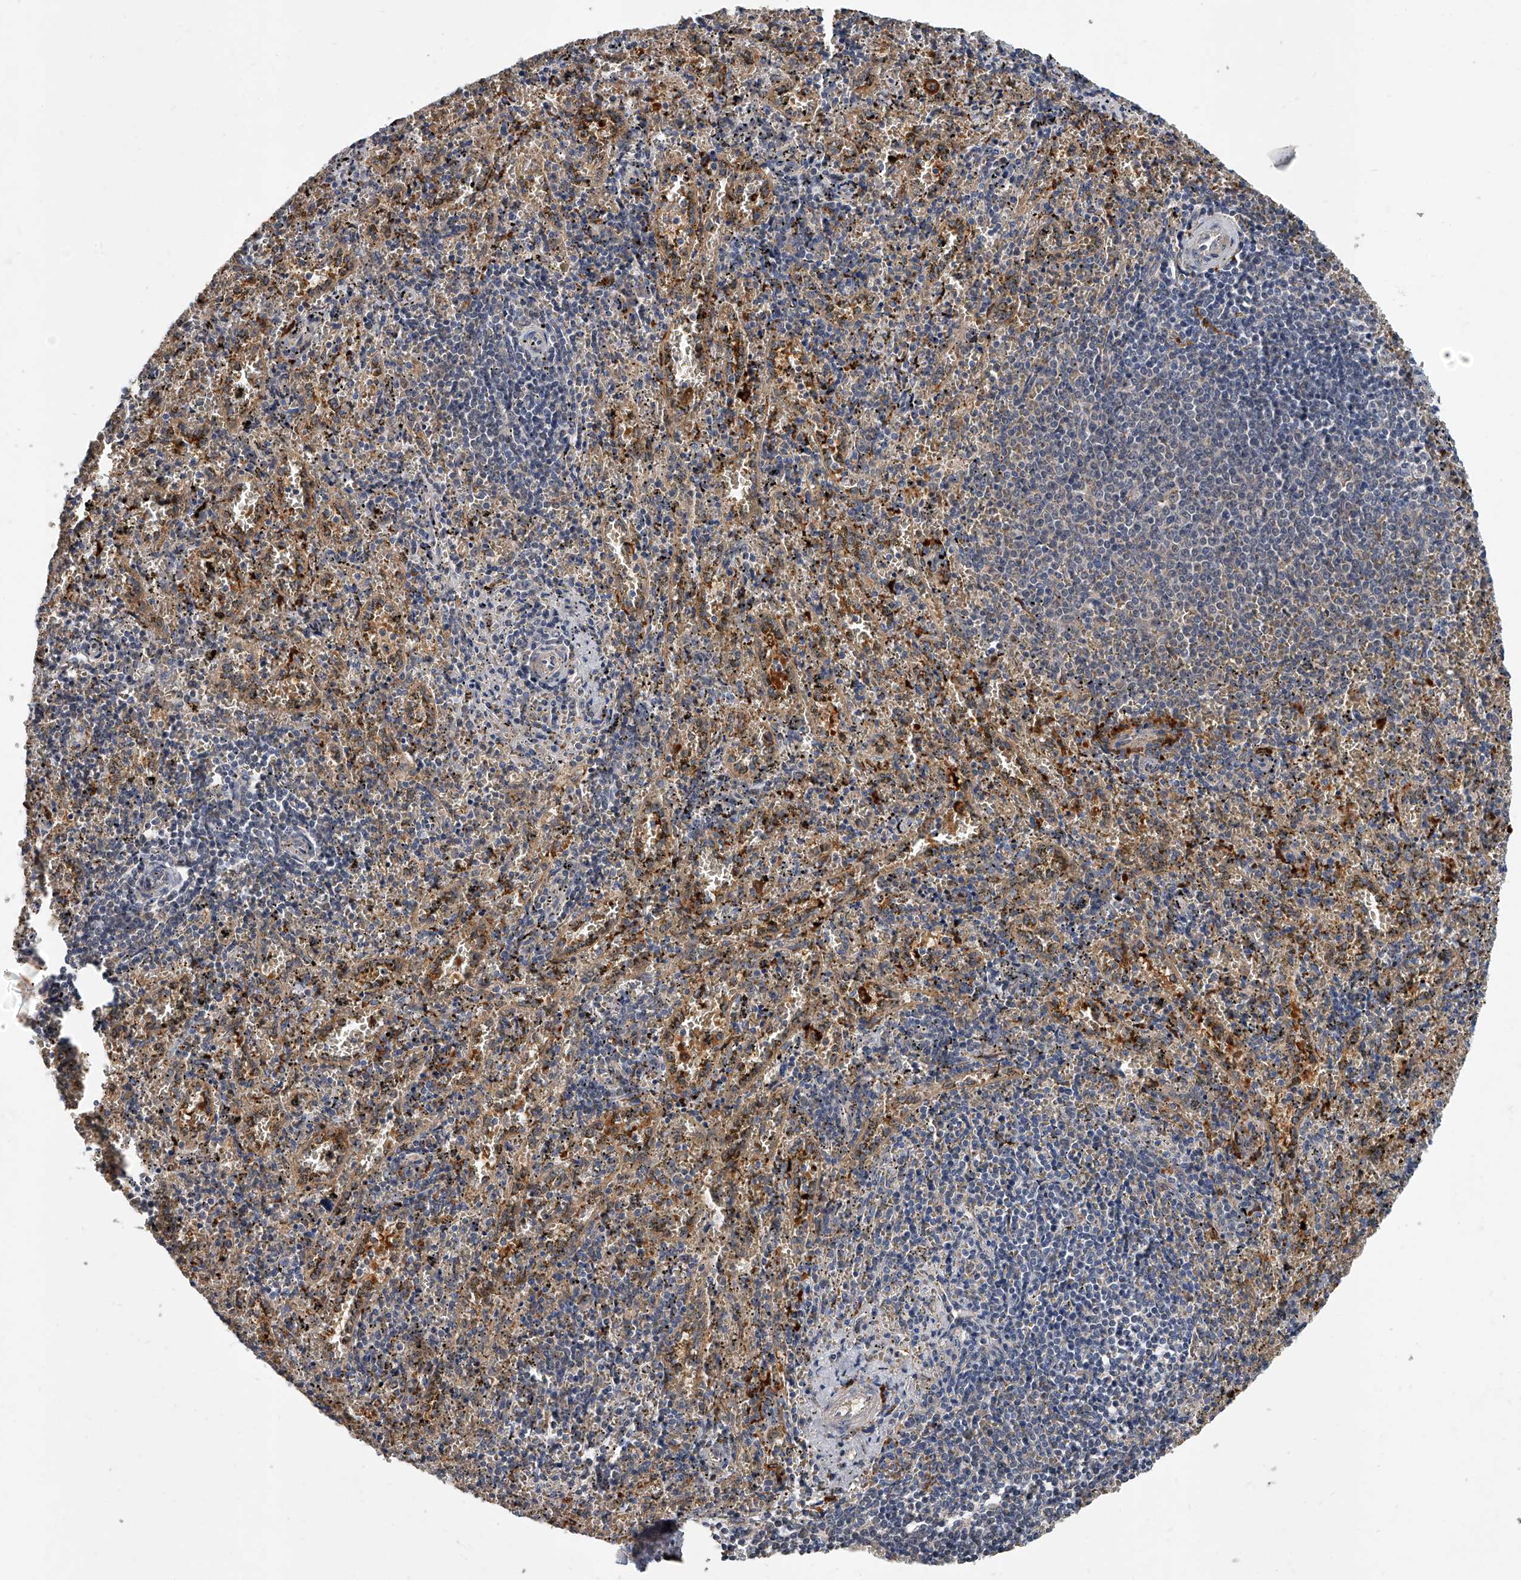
{"staining": {"intensity": "weak", "quantity": "<25%", "location": "cytoplasmic/membranous"}, "tissue": "spleen", "cell_type": "Cells in red pulp", "image_type": "normal", "snomed": [{"axis": "morphology", "description": "Normal tissue, NOS"}, {"axis": "topography", "description": "Spleen"}], "caption": "High magnification brightfield microscopy of benign spleen stained with DAB (brown) and counterstained with hematoxylin (blue): cells in red pulp show no significant staining. (DAB (3,3'-diaminobenzidine) immunohistochemistry (IHC), high magnification).", "gene": "JAG2", "patient": {"sex": "male", "age": 11}}